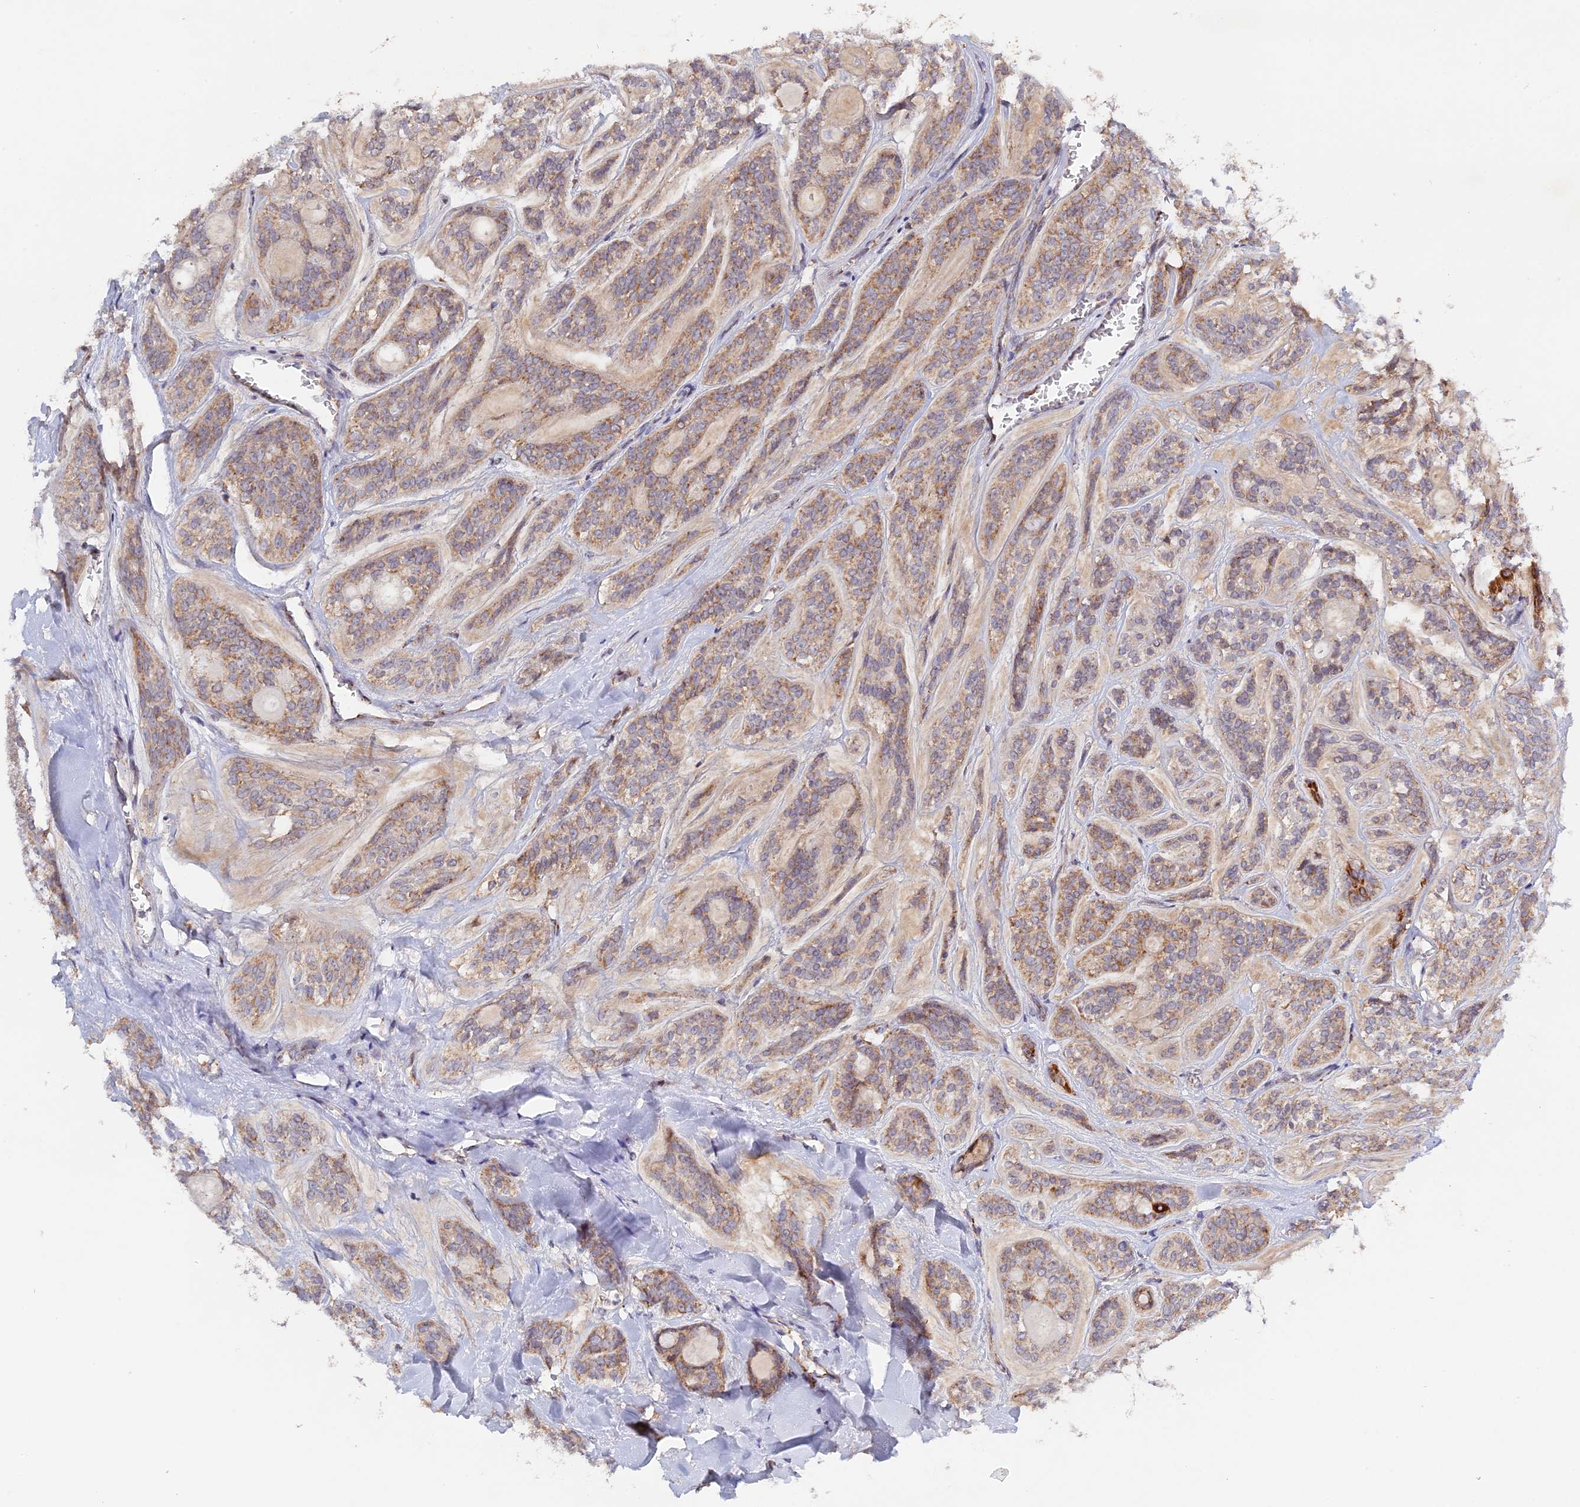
{"staining": {"intensity": "weak", "quantity": "25%-75%", "location": "cytoplasmic/membranous"}, "tissue": "head and neck cancer", "cell_type": "Tumor cells", "image_type": "cancer", "snomed": [{"axis": "morphology", "description": "Adenocarcinoma, NOS"}, {"axis": "topography", "description": "Head-Neck"}], "caption": "This micrograph reveals head and neck cancer (adenocarcinoma) stained with immunohistochemistry to label a protein in brown. The cytoplasmic/membranous of tumor cells show weak positivity for the protein. Nuclei are counter-stained blue.", "gene": "MPV17L", "patient": {"sex": "male", "age": 66}}